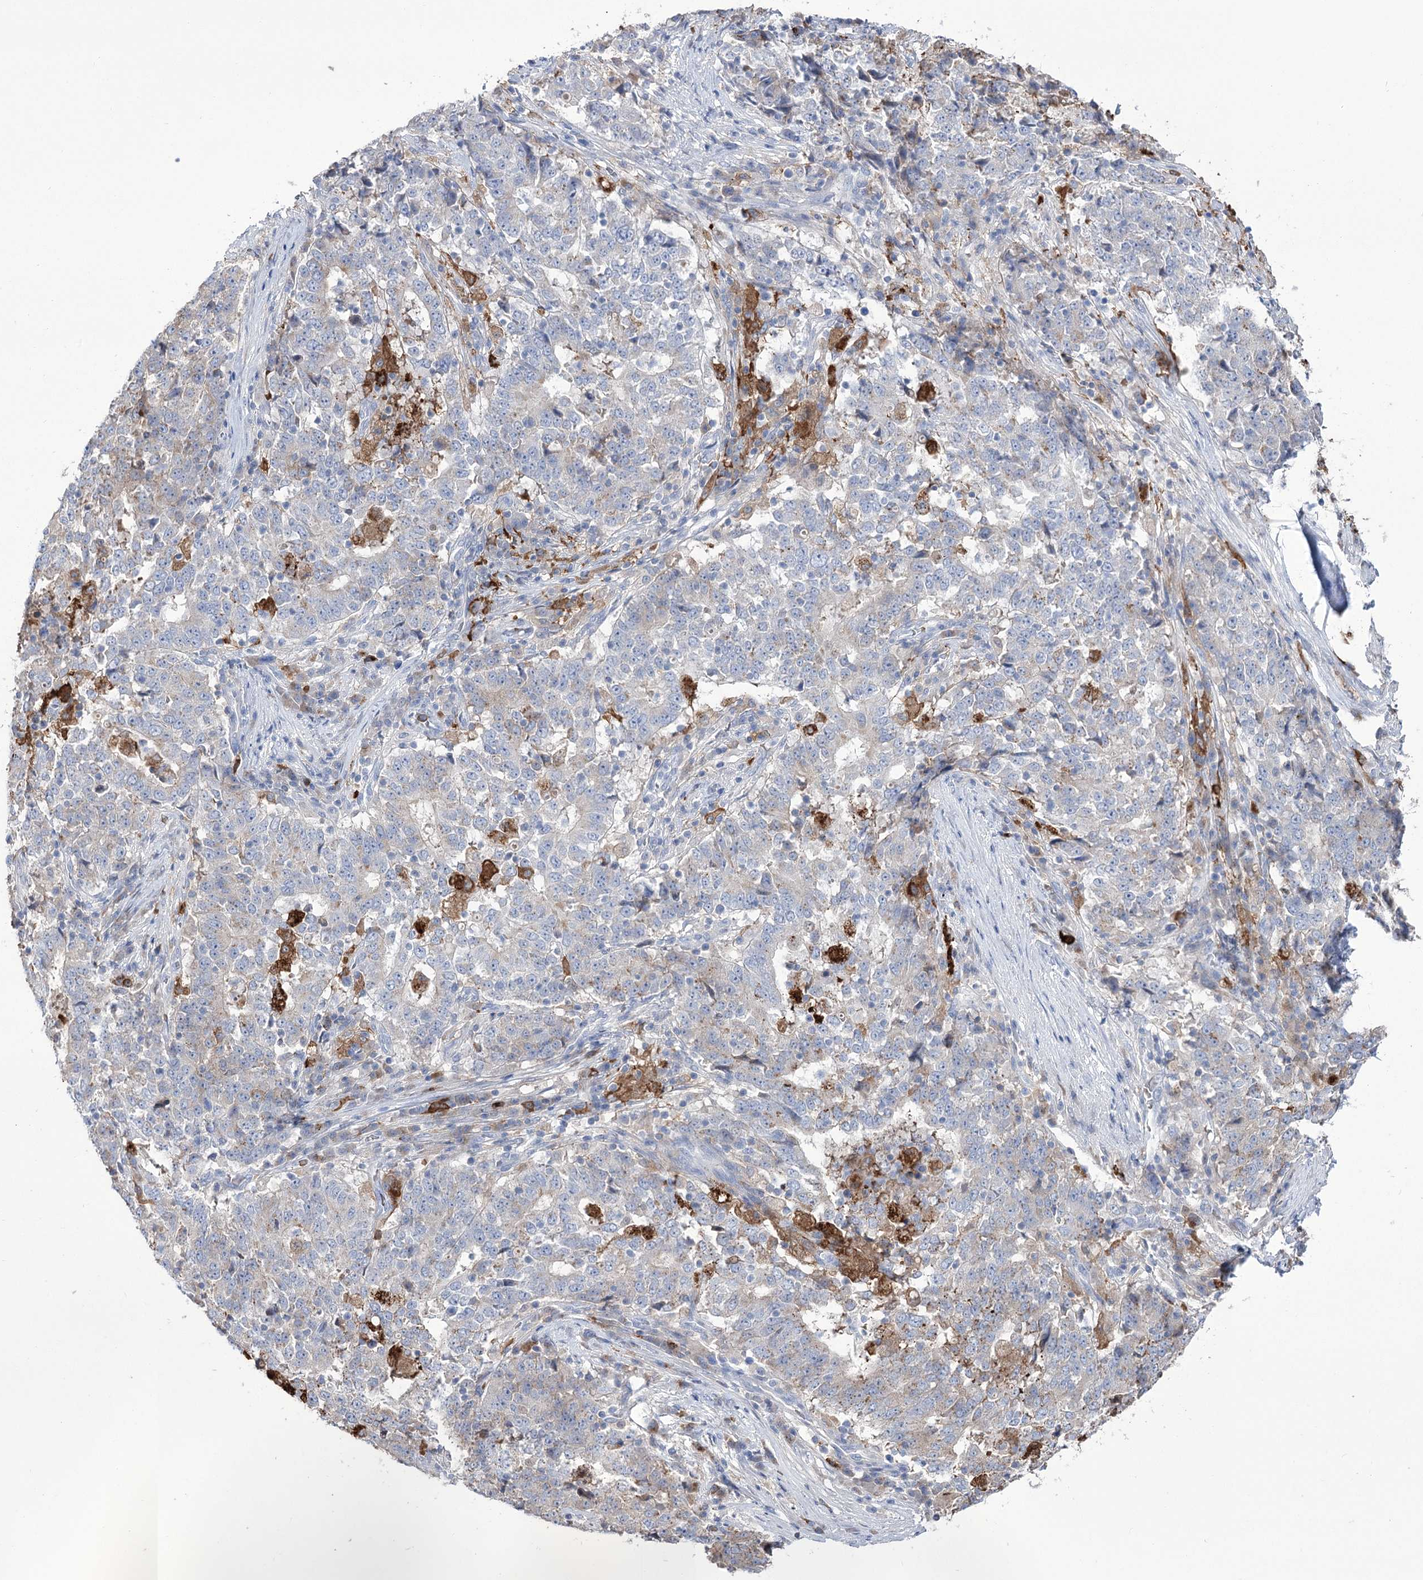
{"staining": {"intensity": "negative", "quantity": "none", "location": "none"}, "tissue": "stomach cancer", "cell_type": "Tumor cells", "image_type": "cancer", "snomed": [{"axis": "morphology", "description": "Adenocarcinoma, NOS"}, {"axis": "topography", "description": "Stomach"}], "caption": "Immunohistochemistry of stomach adenocarcinoma reveals no expression in tumor cells. (Brightfield microscopy of DAB immunohistochemistry (IHC) at high magnification).", "gene": "ZNF622", "patient": {"sex": "male", "age": 59}}